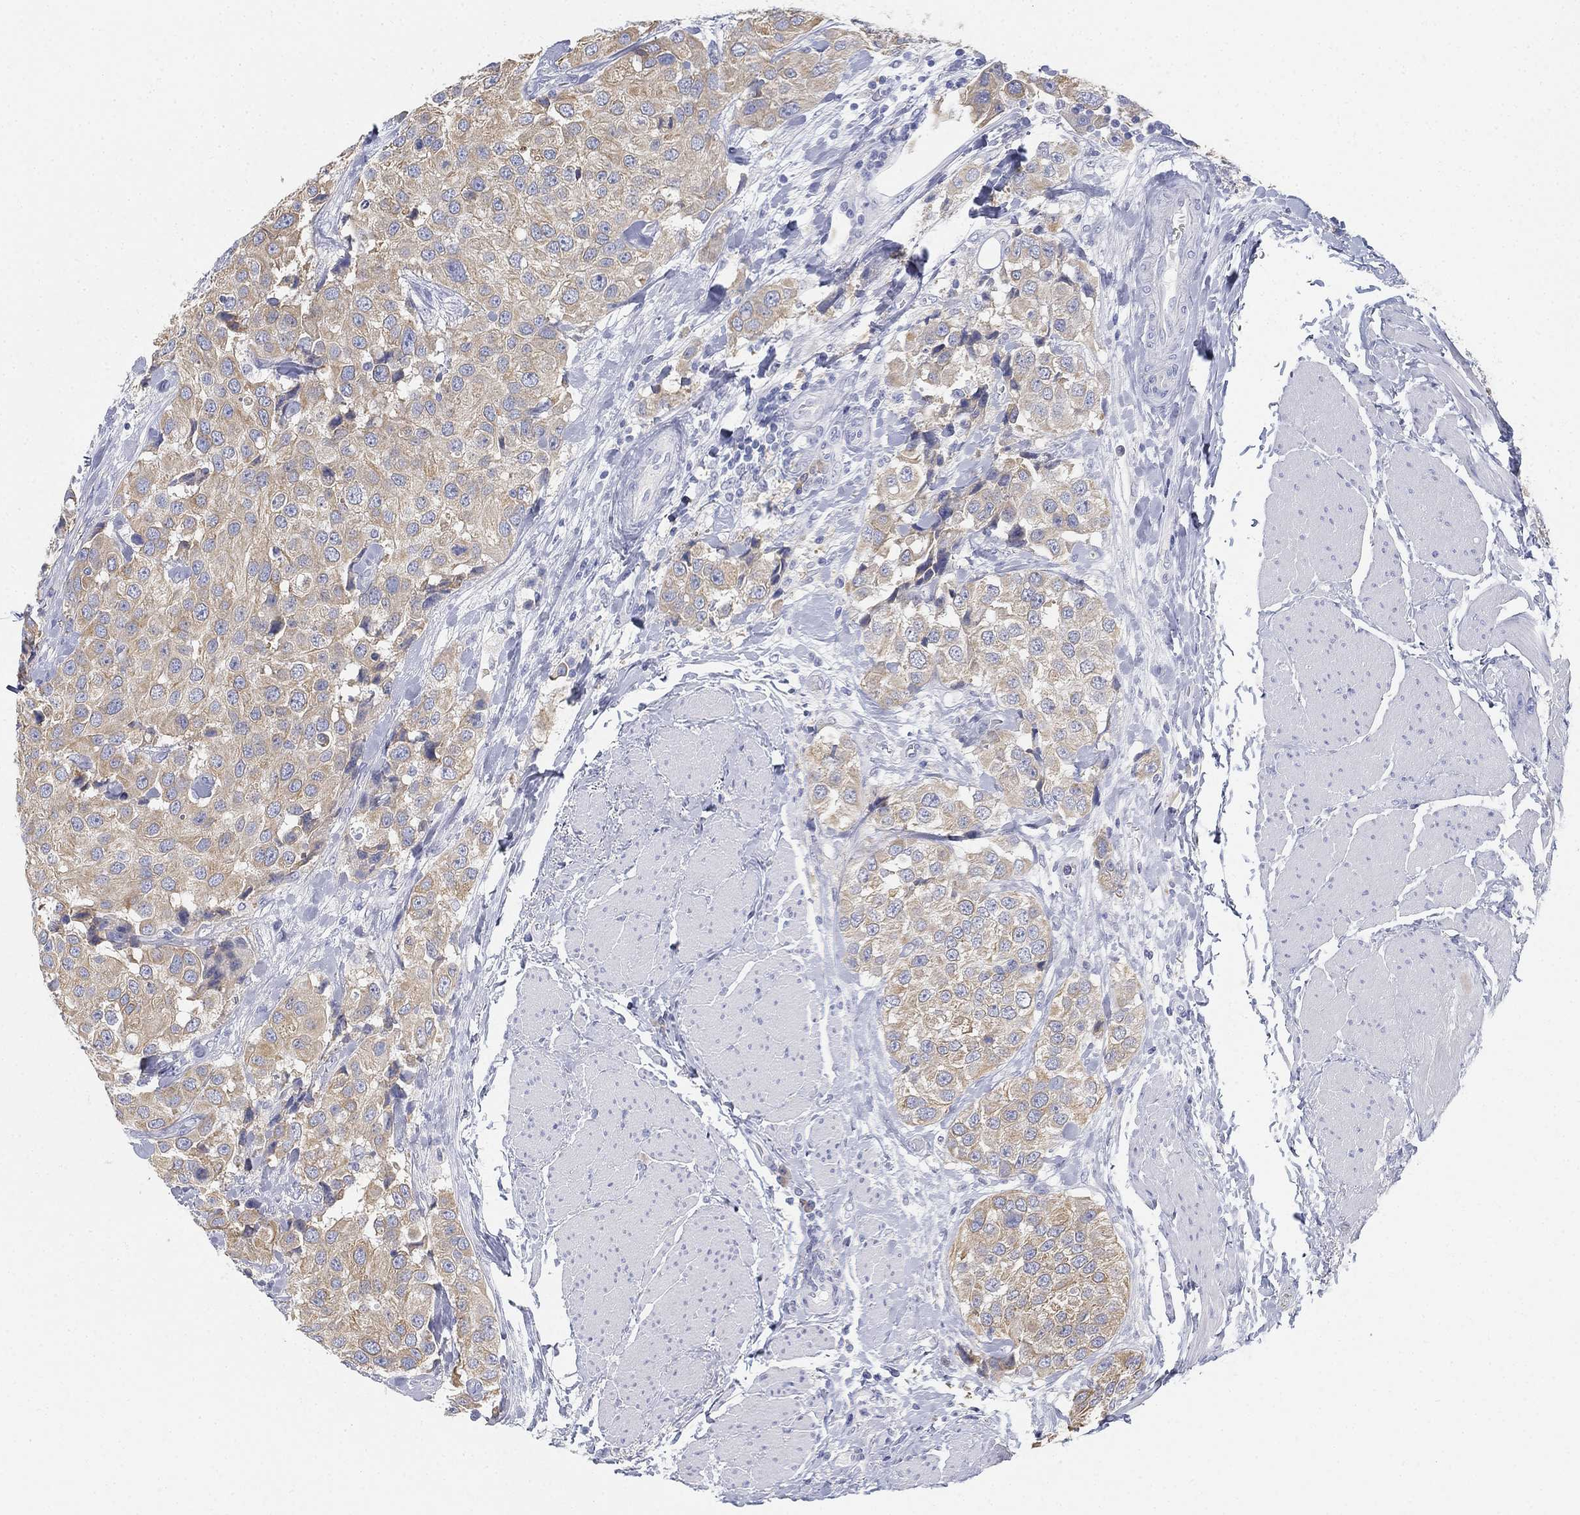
{"staining": {"intensity": "moderate", "quantity": "<25%", "location": "cytoplasmic/membranous"}, "tissue": "urothelial cancer", "cell_type": "Tumor cells", "image_type": "cancer", "snomed": [{"axis": "morphology", "description": "Urothelial carcinoma, High grade"}, {"axis": "topography", "description": "Urinary bladder"}], "caption": "Protein analysis of urothelial carcinoma (high-grade) tissue reveals moderate cytoplasmic/membranous expression in approximately <25% of tumor cells. The staining was performed using DAB (3,3'-diaminobenzidine), with brown indicating positive protein expression. Nuclei are stained blue with hematoxylin.", "gene": "GCNA", "patient": {"sex": "female", "age": 64}}